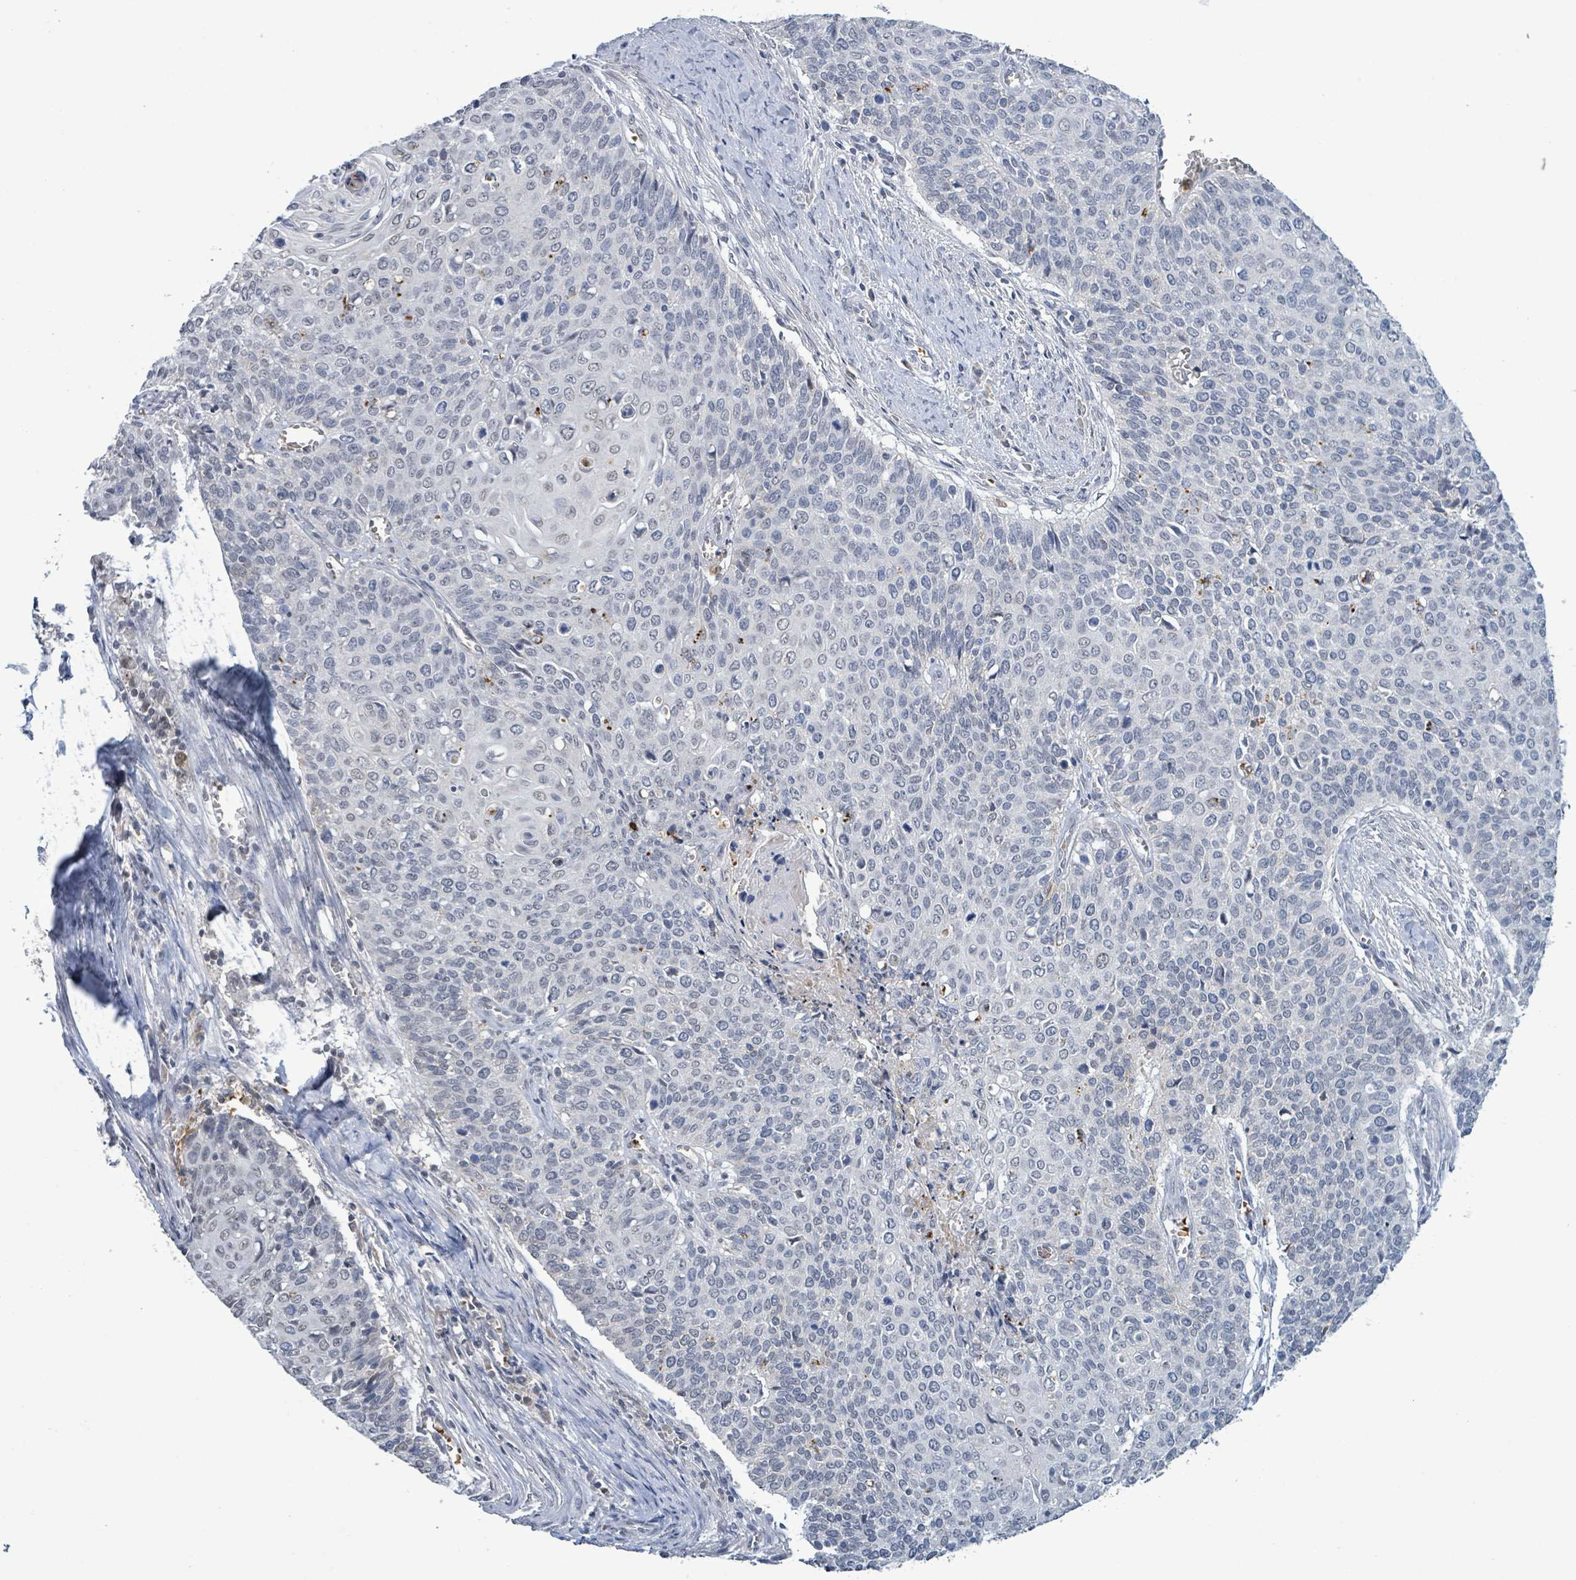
{"staining": {"intensity": "negative", "quantity": "none", "location": "none"}, "tissue": "cervical cancer", "cell_type": "Tumor cells", "image_type": "cancer", "snomed": [{"axis": "morphology", "description": "Squamous cell carcinoma, NOS"}, {"axis": "topography", "description": "Cervix"}], "caption": "A histopathology image of cervical squamous cell carcinoma stained for a protein displays no brown staining in tumor cells.", "gene": "SEBOX", "patient": {"sex": "female", "age": 39}}